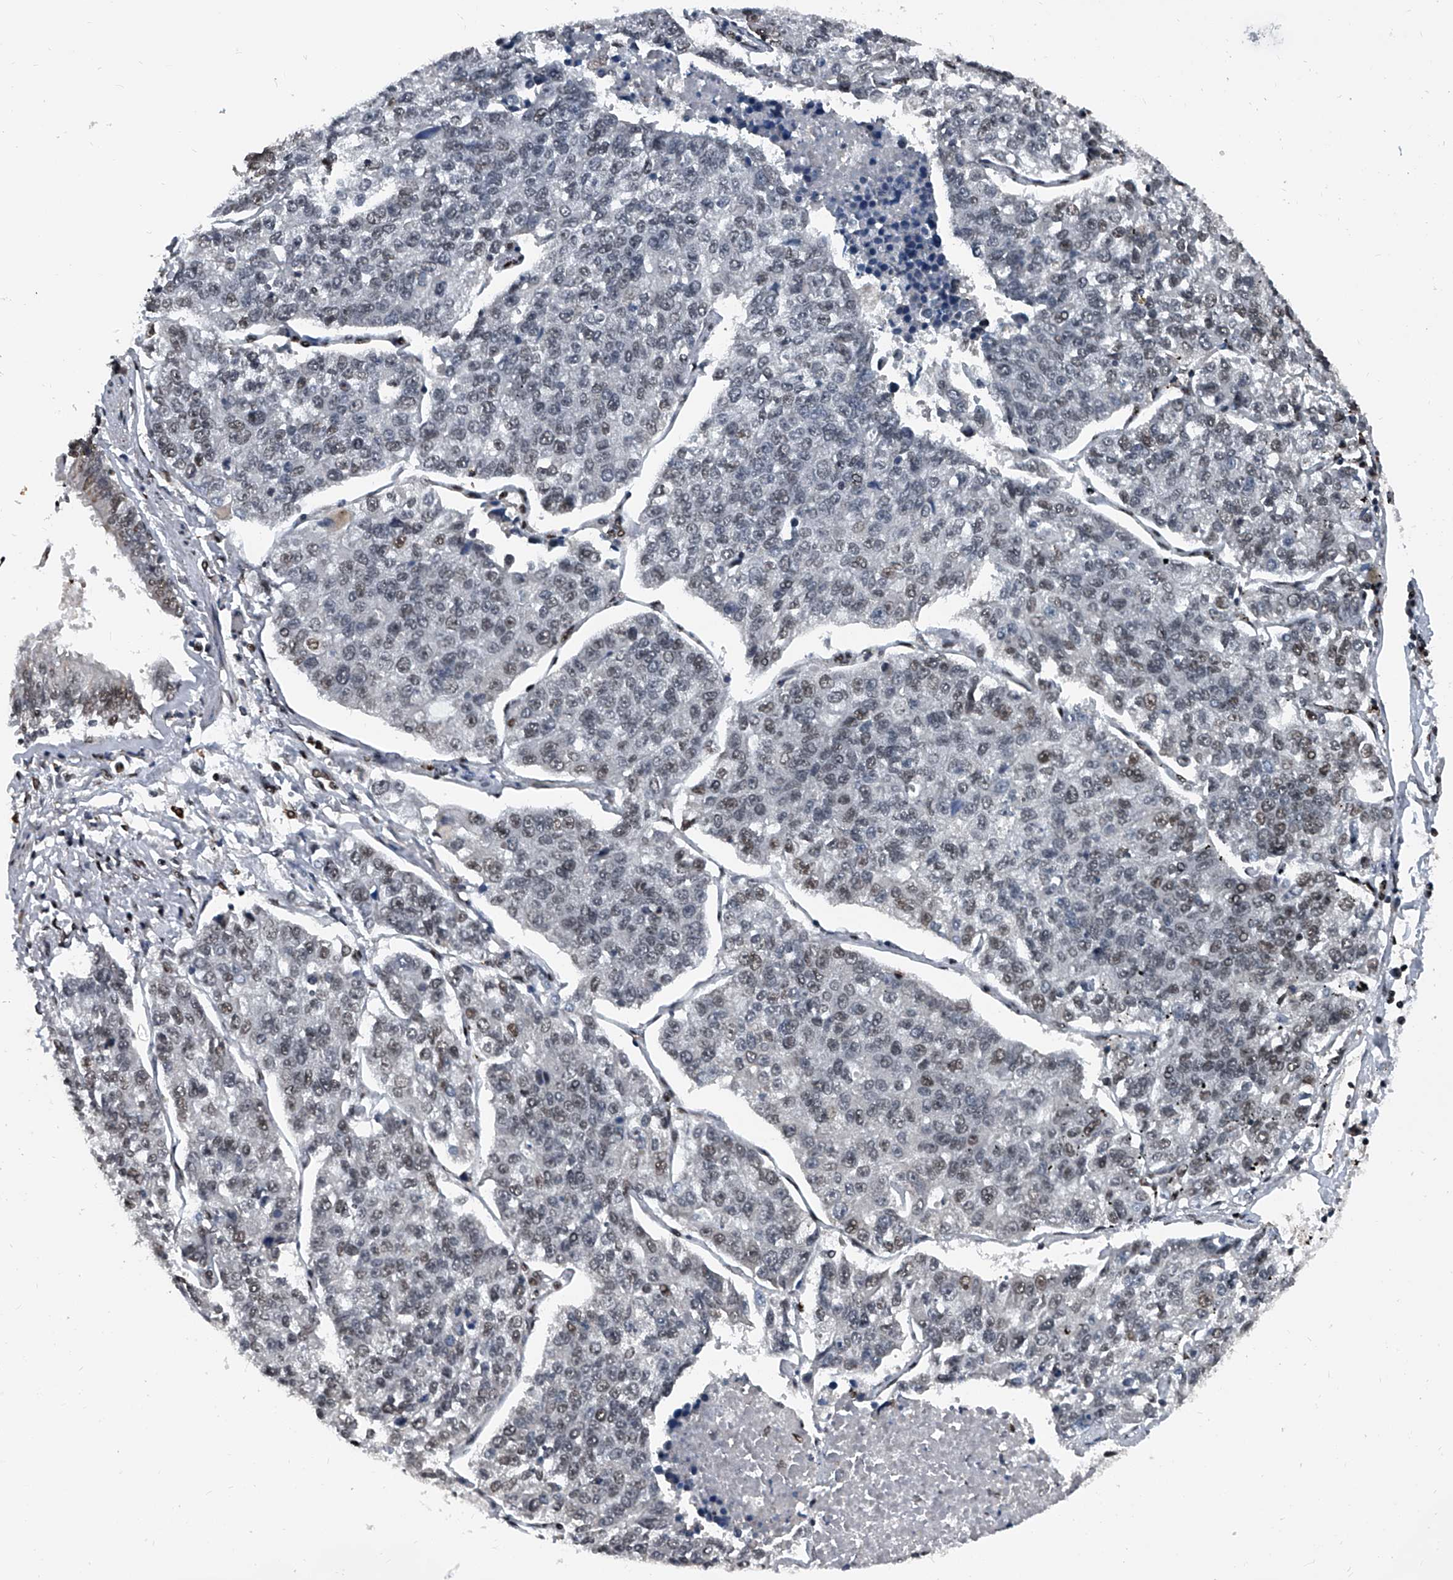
{"staining": {"intensity": "weak", "quantity": "<25%", "location": "nuclear"}, "tissue": "lung cancer", "cell_type": "Tumor cells", "image_type": "cancer", "snomed": [{"axis": "morphology", "description": "Adenocarcinoma, NOS"}, {"axis": "topography", "description": "Lung"}], "caption": "Immunohistochemistry histopathology image of human adenocarcinoma (lung) stained for a protein (brown), which demonstrates no expression in tumor cells.", "gene": "FKBP5", "patient": {"sex": "male", "age": 49}}